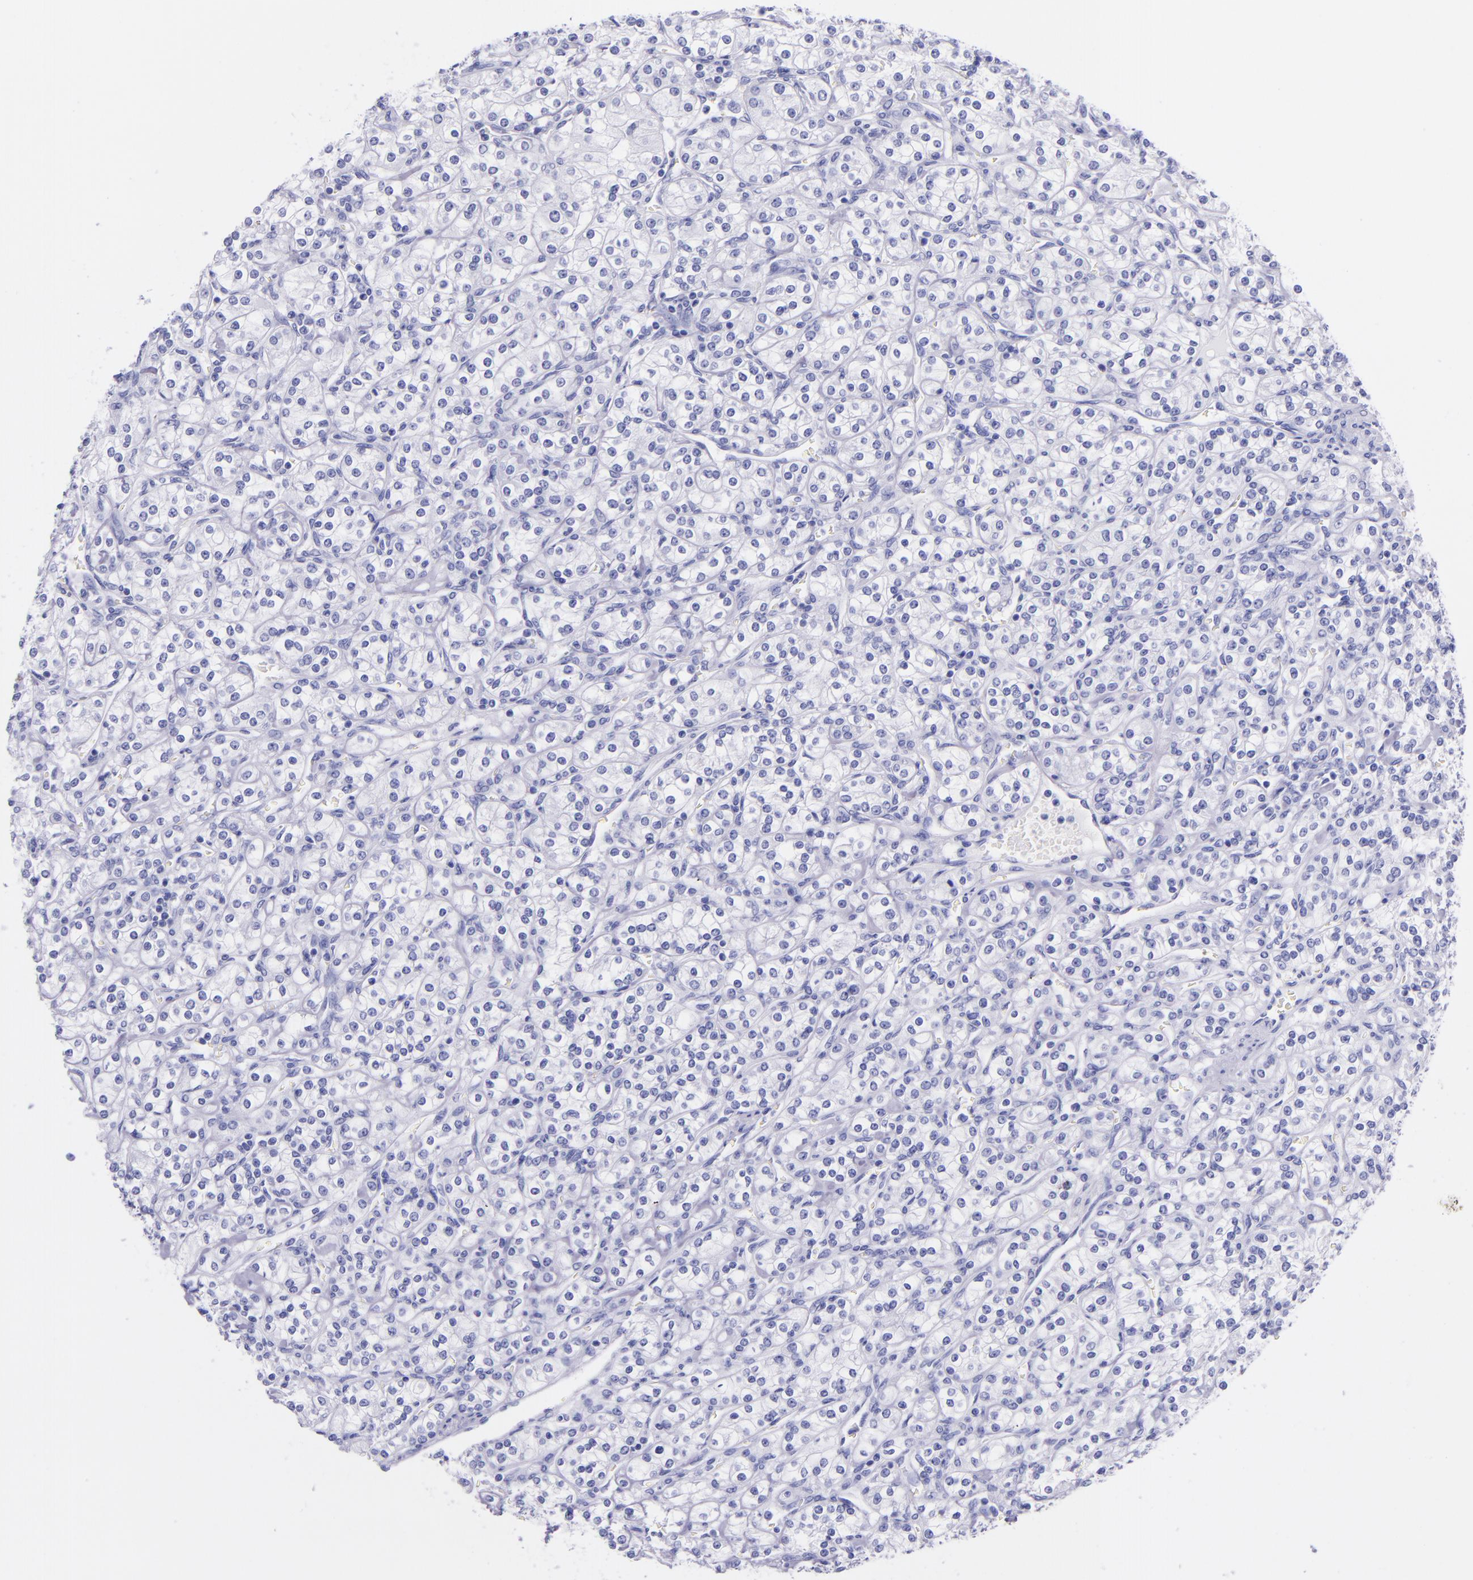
{"staining": {"intensity": "negative", "quantity": "none", "location": "none"}, "tissue": "renal cancer", "cell_type": "Tumor cells", "image_type": "cancer", "snomed": [{"axis": "morphology", "description": "Adenocarcinoma, NOS"}, {"axis": "topography", "description": "Kidney"}], "caption": "Immunohistochemical staining of renal cancer demonstrates no significant expression in tumor cells.", "gene": "LAG3", "patient": {"sex": "male", "age": 77}}